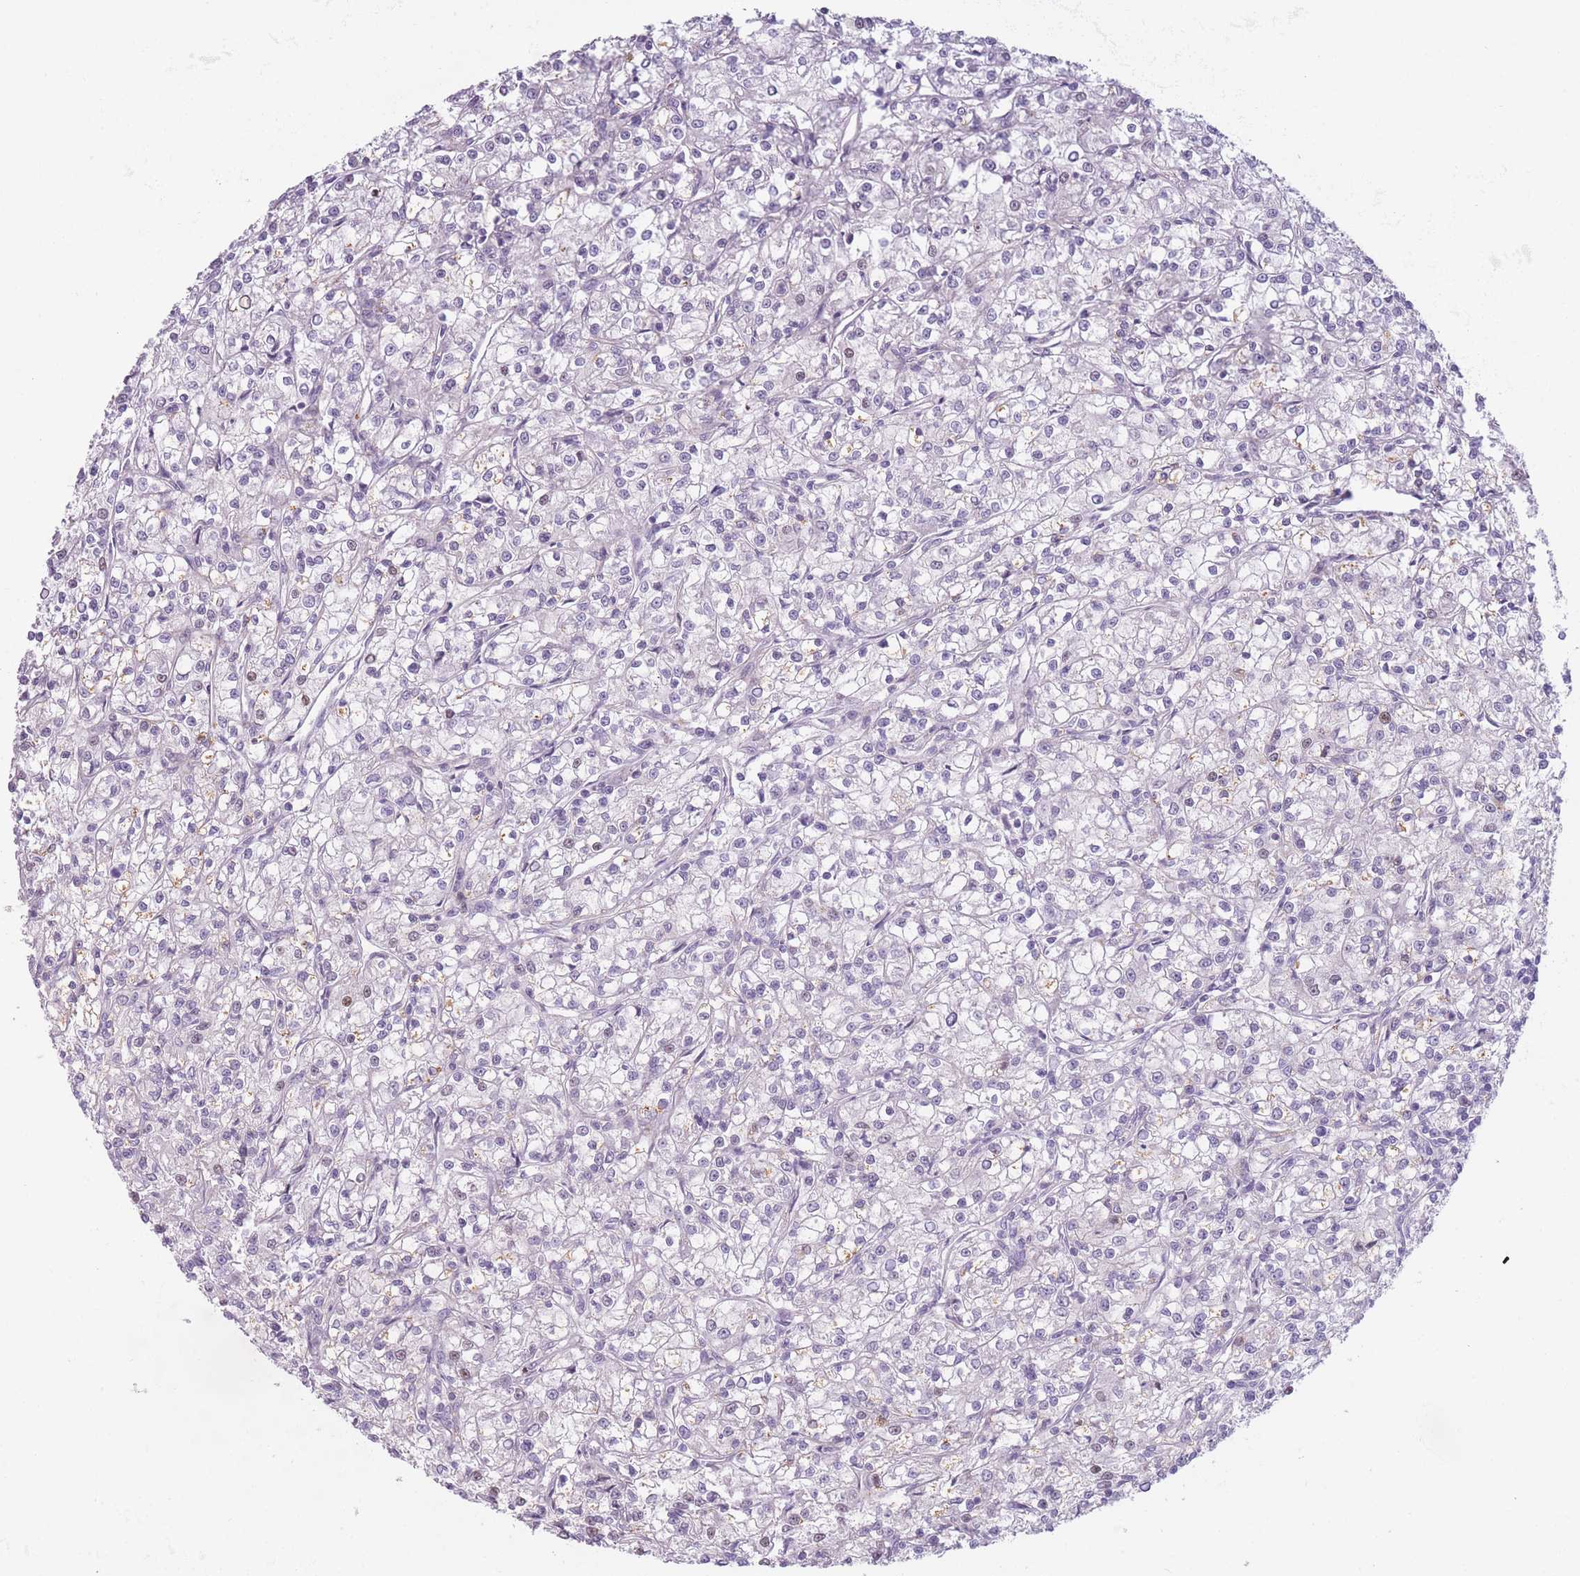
{"staining": {"intensity": "moderate", "quantity": "<25%", "location": "nuclear"}, "tissue": "renal cancer", "cell_type": "Tumor cells", "image_type": "cancer", "snomed": [{"axis": "morphology", "description": "Adenocarcinoma, NOS"}, {"axis": "topography", "description": "Kidney"}], "caption": "Protein analysis of renal adenocarcinoma tissue displays moderate nuclear staining in approximately <25% of tumor cells.", "gene": "ZNF439", "patient": {"sex": "female", "age": 59}}